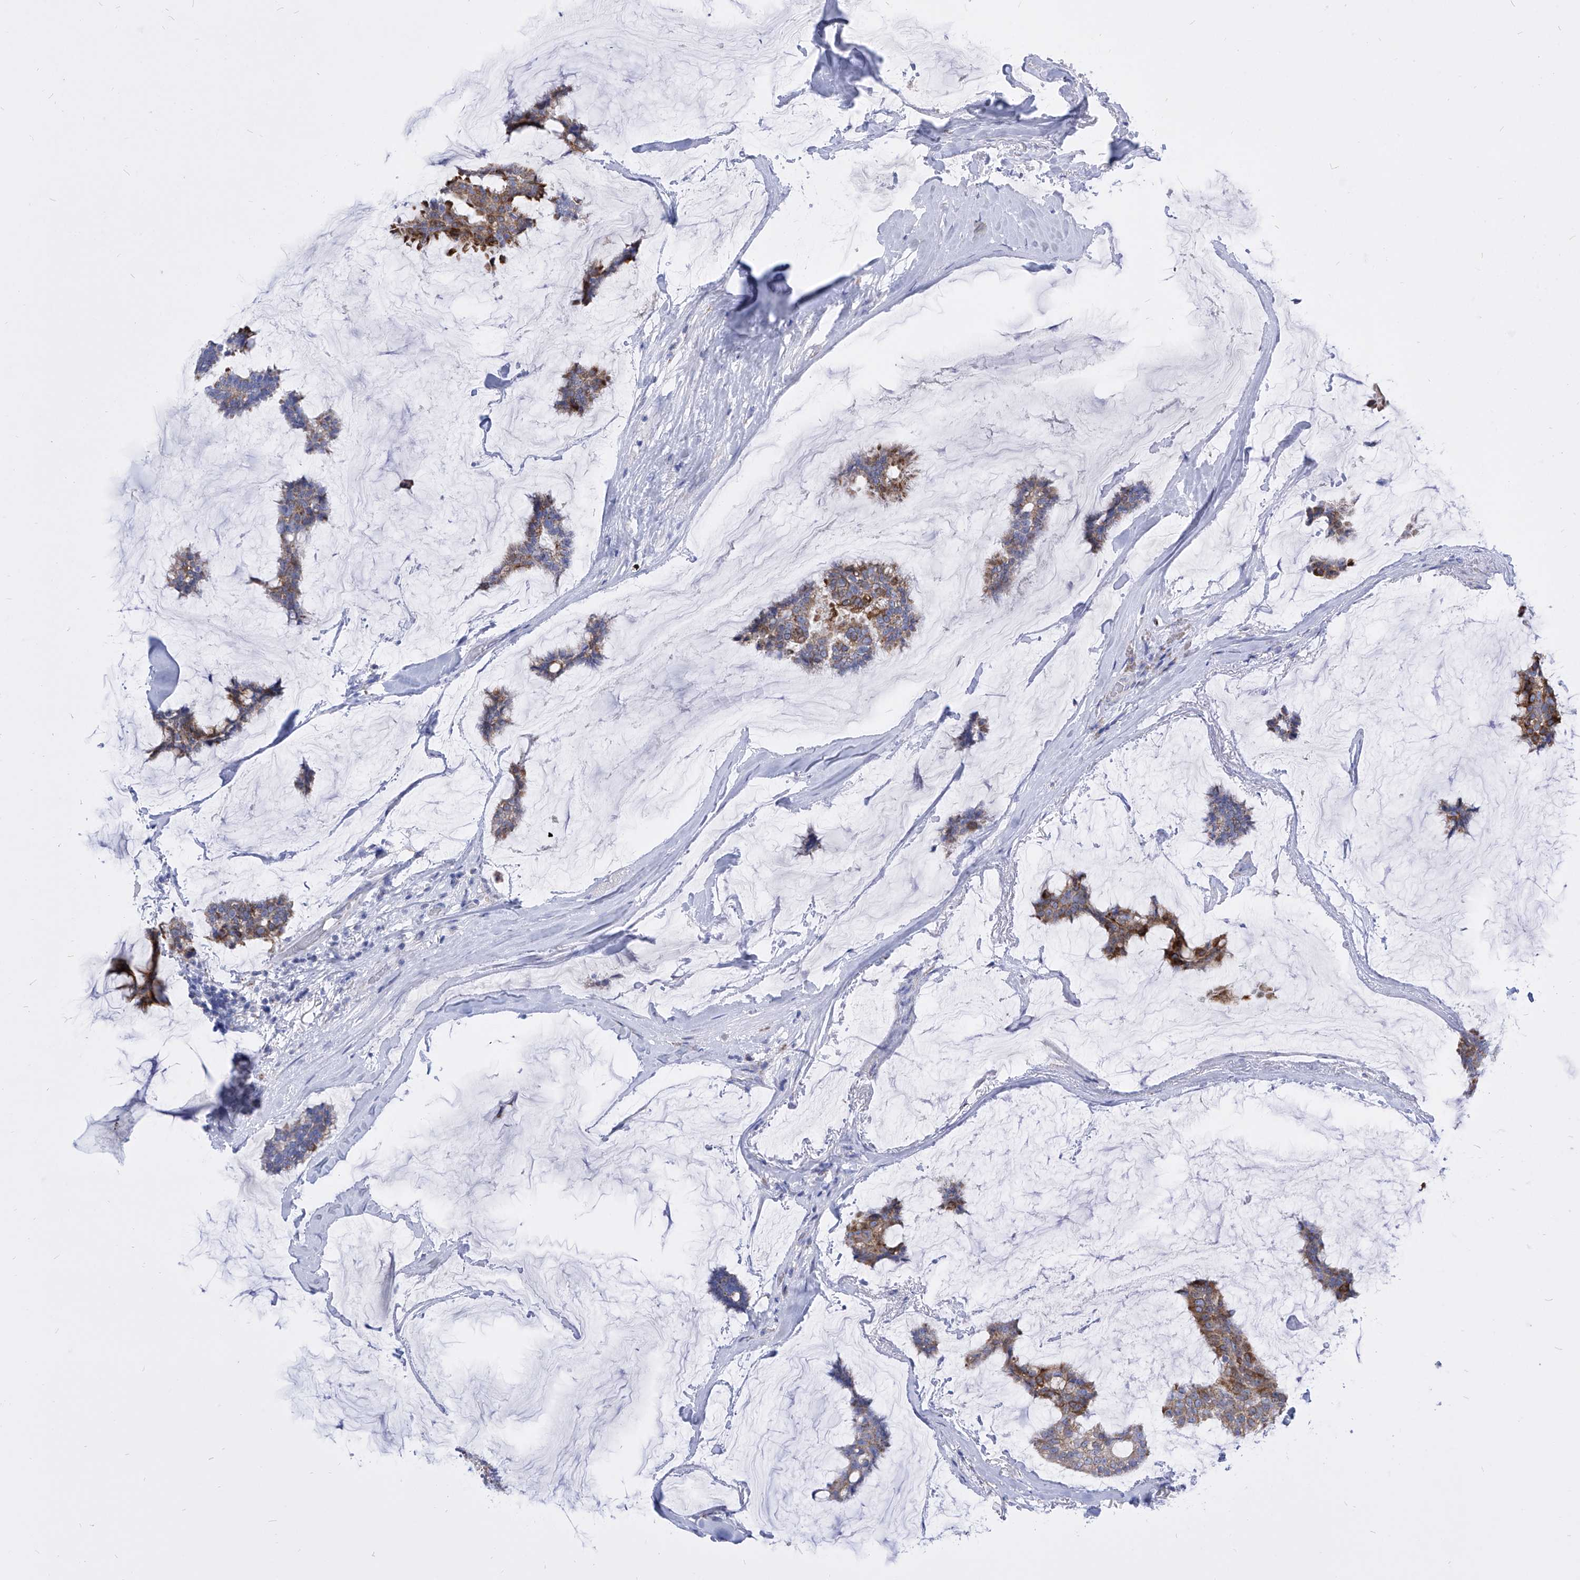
{"staining": {"intensity": "moderate", "quantity": ">75%", "location": "cytoplasmic/membranous"}, "tissue": "breast cancer", "cell_type": "Tumor cells", "image_type": "cancer", "snomed": [{"axis": "morphology", "description": "Duct carcinoma"}, {"axis": "topography", "description": "Breast"}], "caption": "This is an image of IHC staining of breast infiltrating ductal carcinoma, which shows moderate expression in the cytoplasmic/membranous of tumor cells.", "gene": "COQ3", "patient": {"sex": "female", "age": 93}}